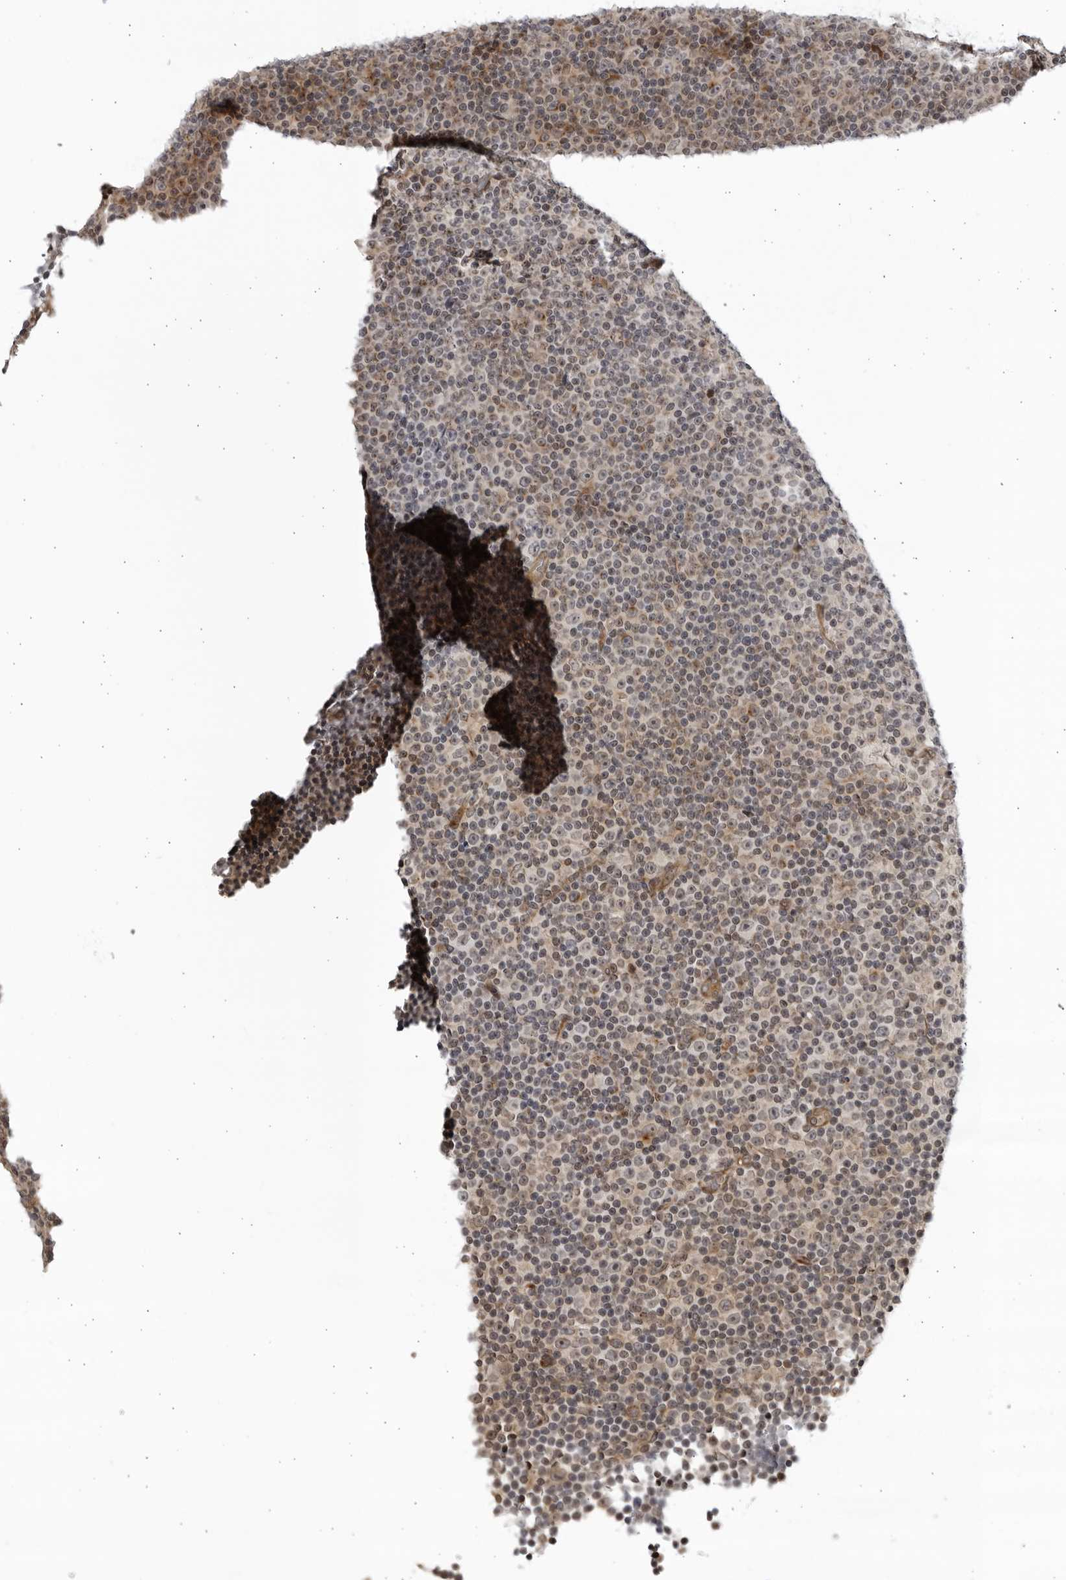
{"staining": {"intensity": "weak", "quantity": "<25%", "location": "cytoplasmic/membranous"}, "tissue": "lymphoma", "cell_type": "Tumor cells", "image_type": "cancer", "snomed": [{"axis": "morphology", "description": "Malignant lymphoma, non-Hodgkin's type, Low grade"}, {"axis": "topography", "description": "Lymph node"}], "caption": "This is a histopathology image of immunohistochemistry (IHC) staining of lymphoma, which shows no expression in tumor cells.", "gene": "CNBD1", "patient": {"sex": "female", "age": 67}}